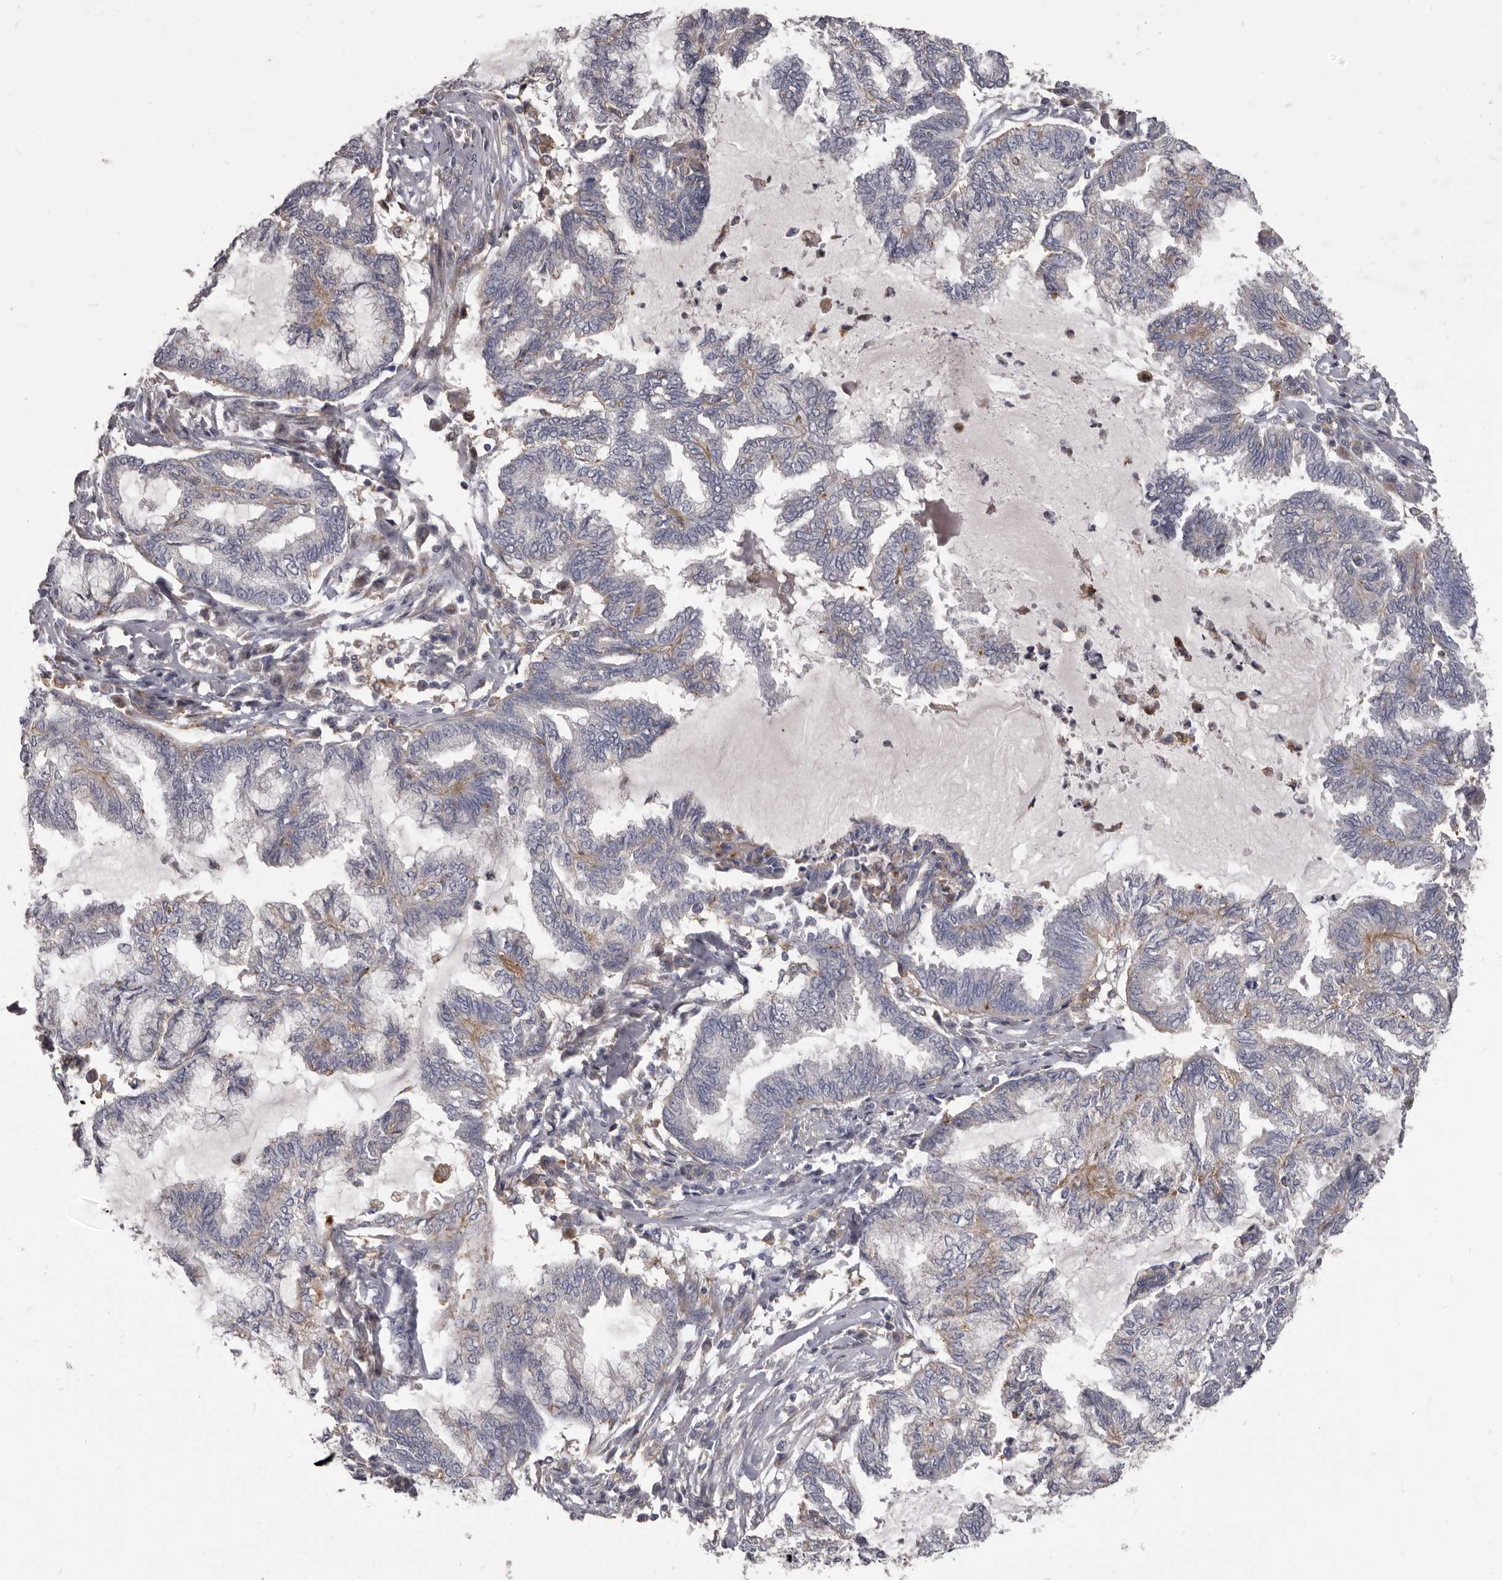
{"staining": {"intensity": "weak", "quantity": "<25%", "location": "cytoplasmic/membranous"}, "tissue": "endometrial cancer", "cell_type": "Tumor cells", "image_type": "cancer", "snomed": [{"axis": "morphology", "description": "Adenocarcinoma, NOS"}, {"axis": "topography", "description": "Endometrium"}], "caption": "This is an immunohistochemistry (IHC) photomicrograph of endometrial cancer. There is no expression in tumor cells.", "gene": "PI4K2A", "patient": {"sex": "female", "age": 86}}